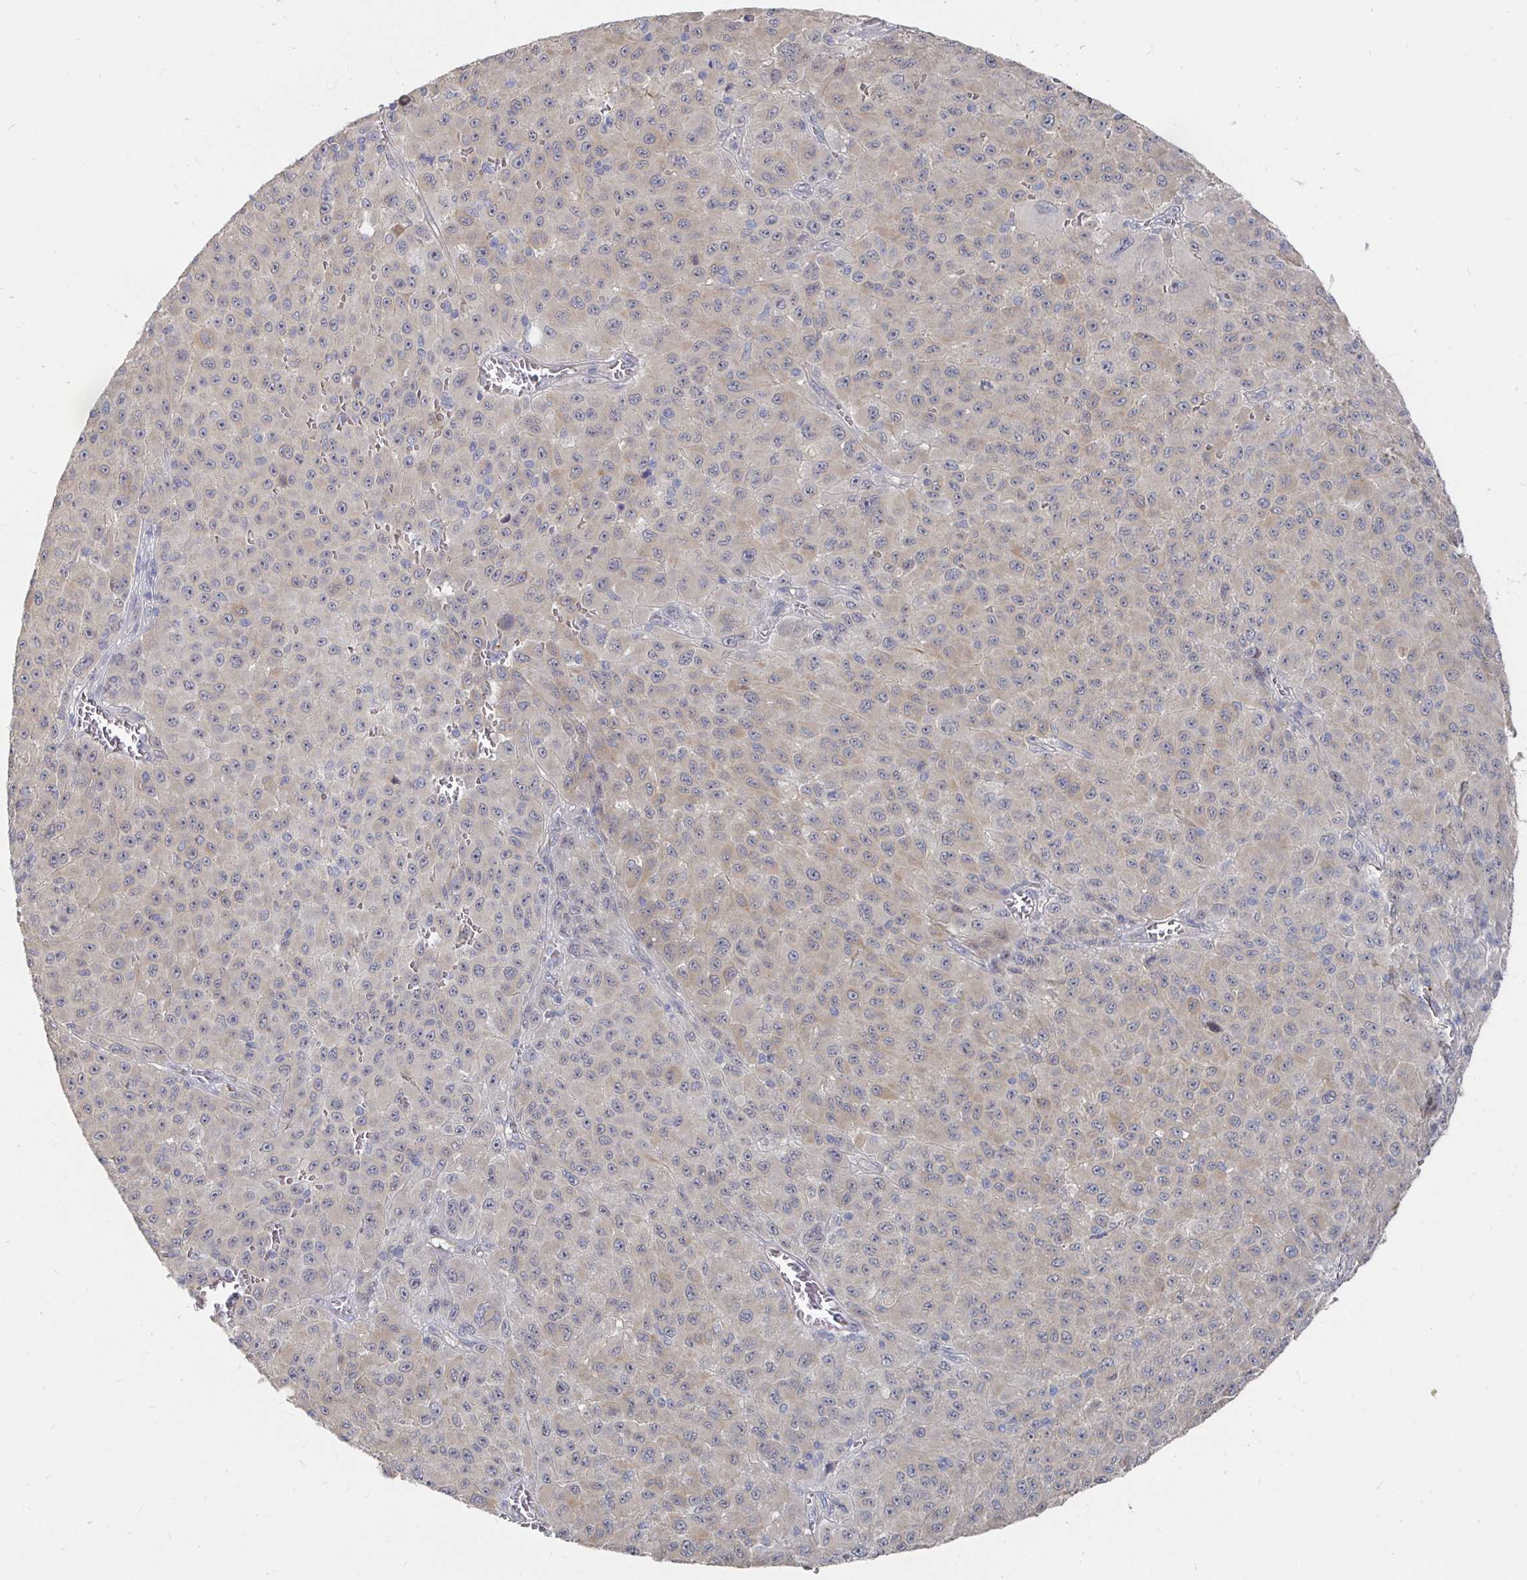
{"staining": {"intensity": "weak", "quantity": "<25%", "location": "cytoplasmic/membranous"}, "tissue": "melanoma", "cell_type": "Tumor cells", "image_type": "cancer", "snomed": [{"axis": "morphology", "description": "Malignant melanoma, NOS"}, {"axis": "topography", "description": "Skin"}], "caption": "This is an IHC image of malignant melanoma. There is no staining in tumor cells.", "gene": "MEIS1", "patient": {"sex": "male", "age": 73}}